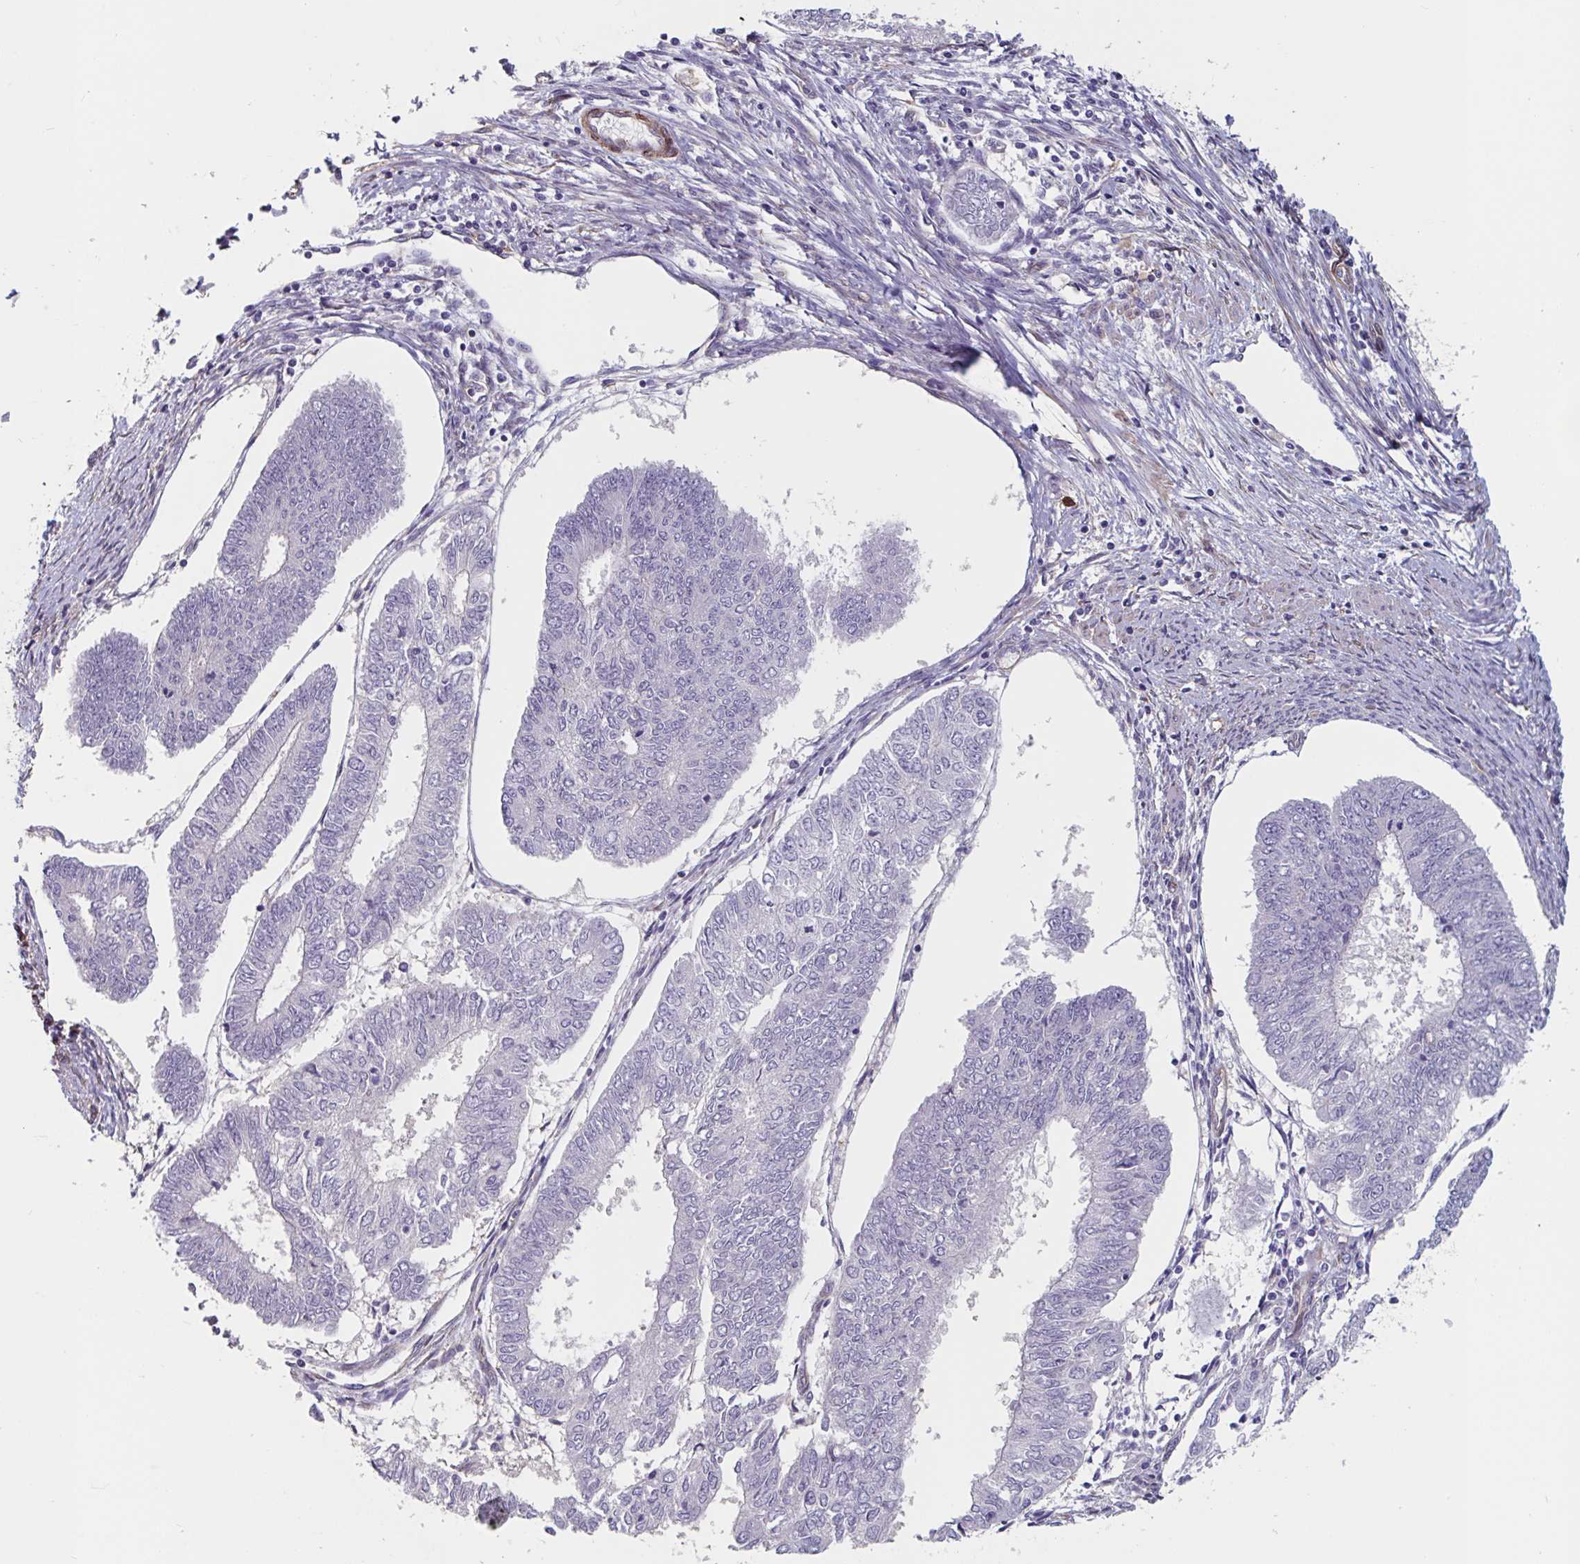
{"staining": {"intensity": "negative", "quantity": "none", "location": "none"}, "tissue": "endometrial cancer", "cell_type": "Tumor cells", "image_type": "cancer", "snomed": [{"axis": "morphology", "description": "Adenocarcinoma, NOS"}, {"axis": "topography", "description": "Endometrium"}], "caption": "Human endometrial adenocarcinoma stained for a protein using IHC exhibits no expression in tumor cells.", "gene": "CITED4", "patient": {"sex": "female", "age": 68}}